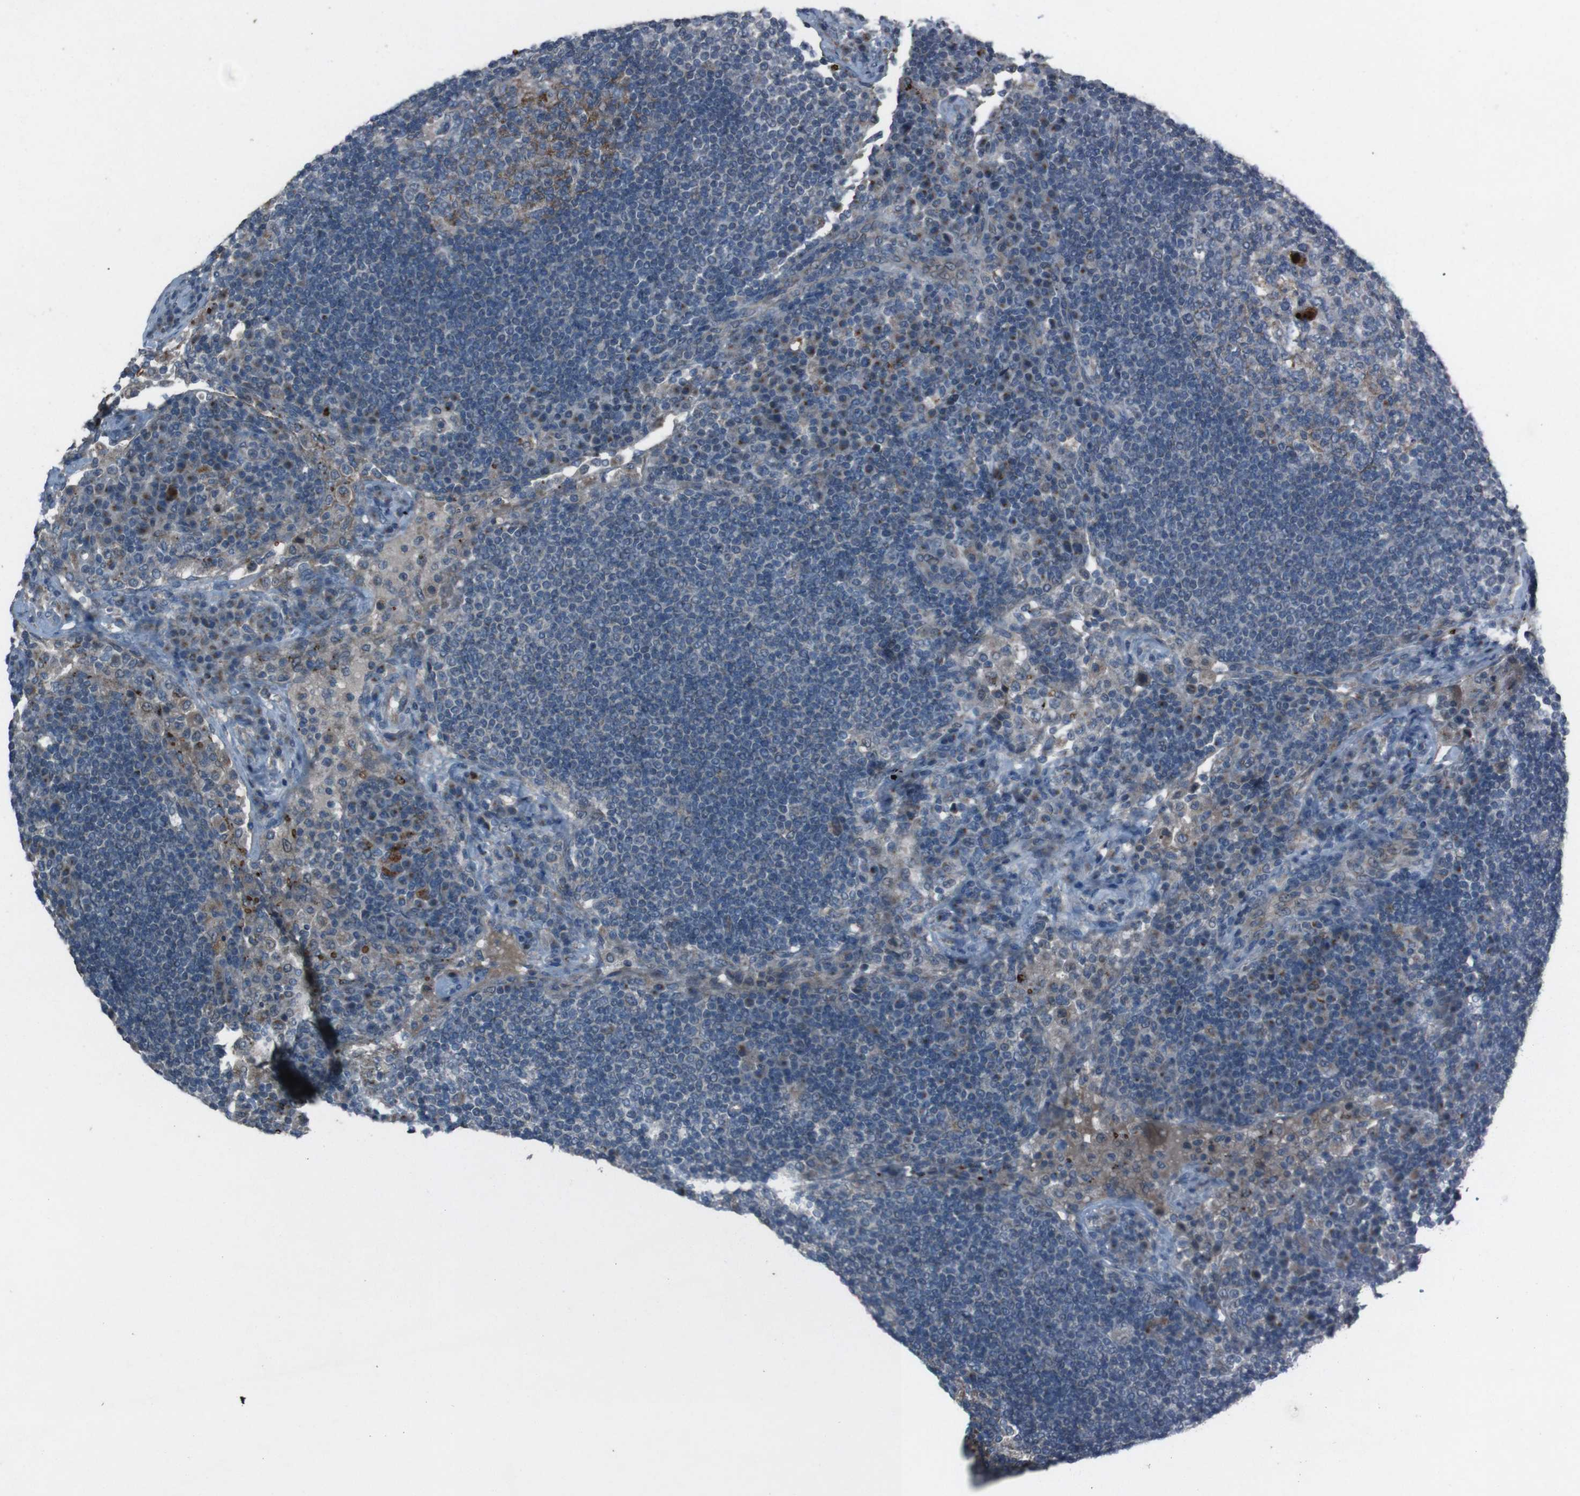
{"staining": {"intensity": "moderate", "quantity": "25%-75%", "location": "cytoplasmic/membranous"}, "tissue": "lymph node", "cell_type": "Germinal center cells", "image_type": "normal", "snomed": [{"axis": "morphology", "description": "Normal tissue, NOS"}, {"axis": "topography", "description": "Lymph node"}], "caption": "DAB immunohistochemical staining of benign human lymph node reveals moderate cytoplasmic/membranous protein staining in approximately 25%-75% of germinal center cells.", "gene": "EFNA5", "patient": {"sex": "female", "age": 53}}